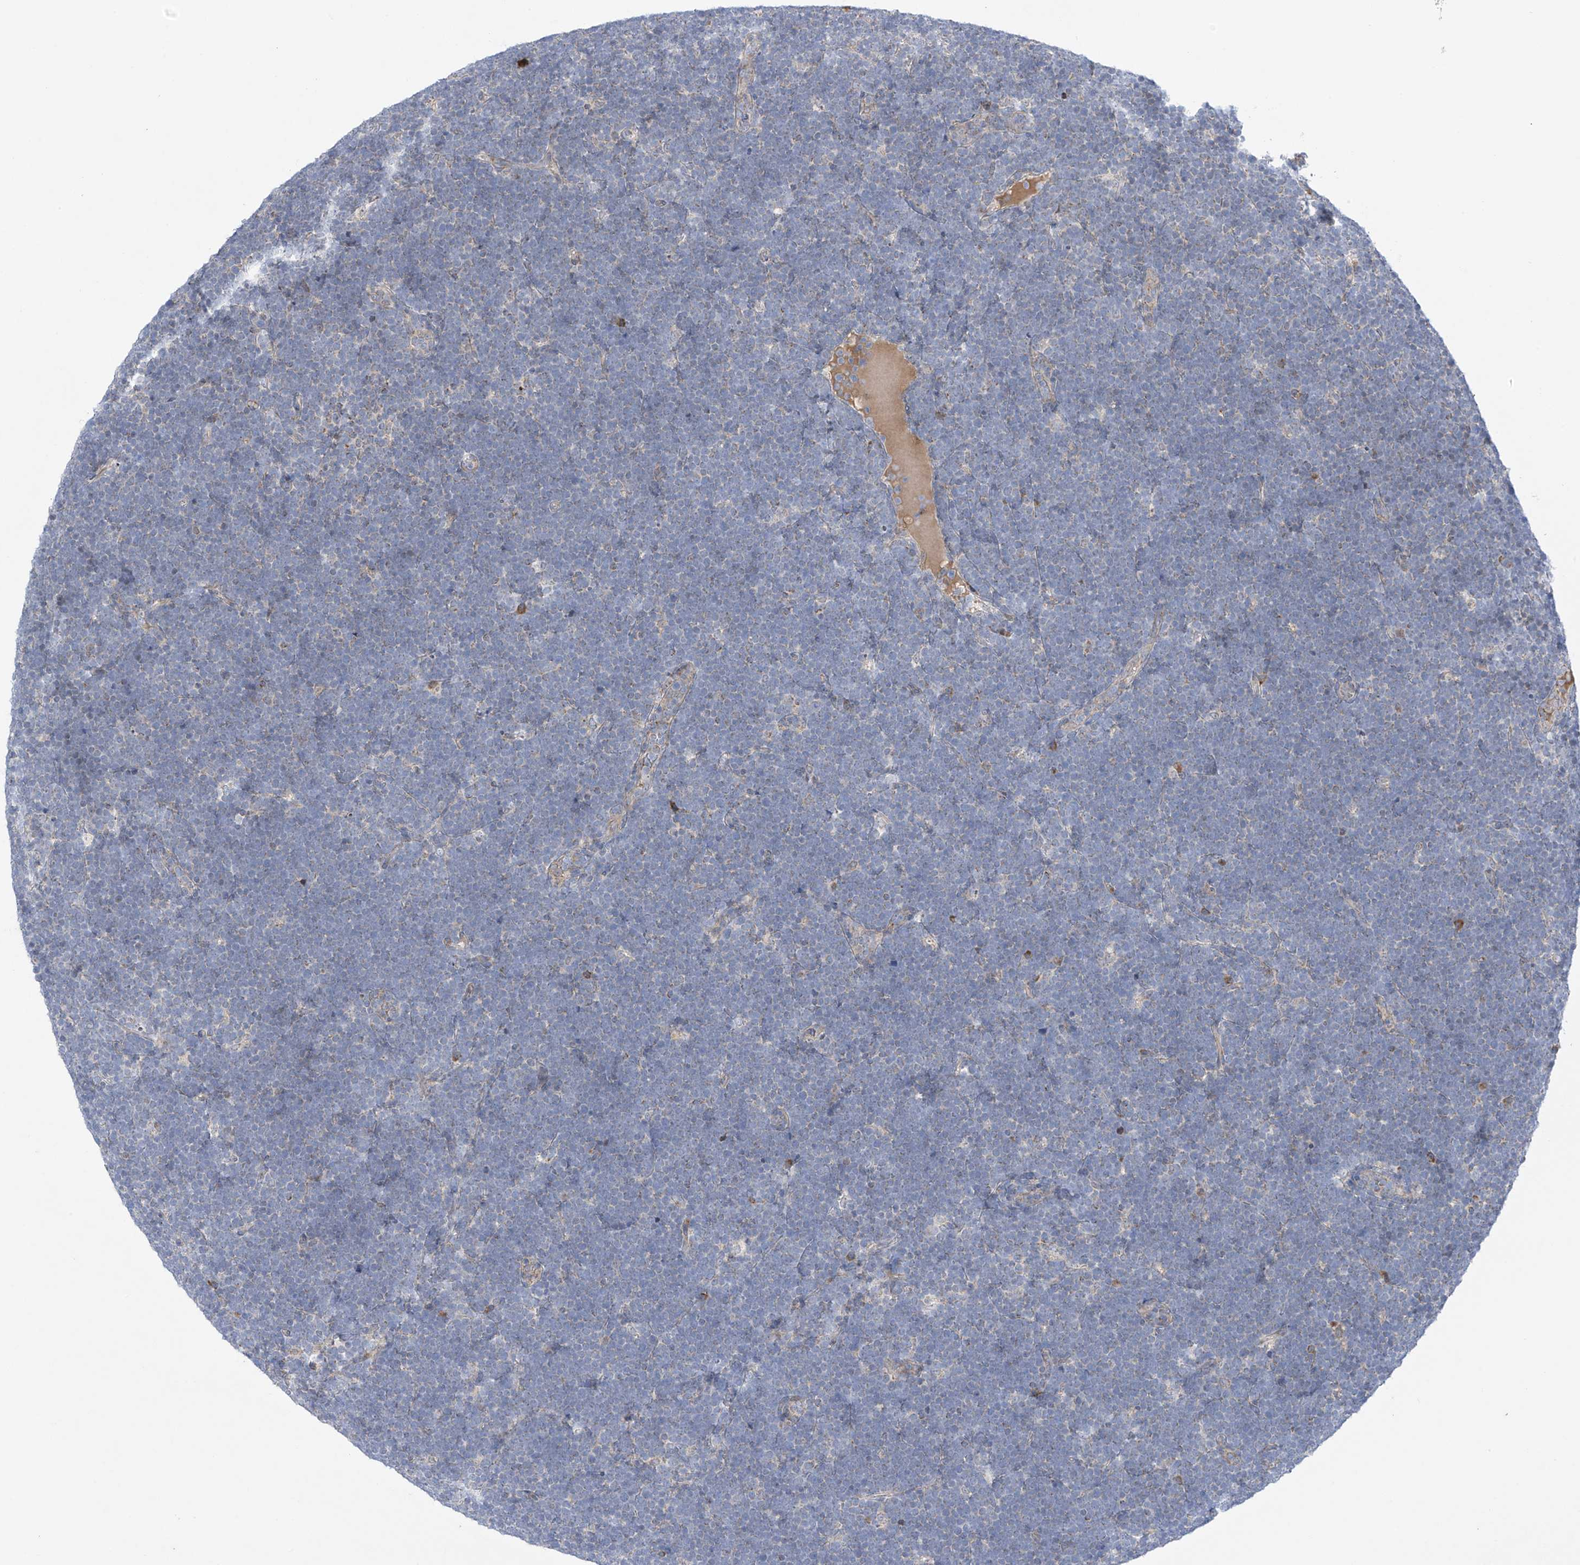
{"staining": {"intensity": "negative", "quantity": "none", "location": "none"}, "tissue": "lymphoma", "cell_type": "Tumor cells", "image_type": "cancer", "snomed": [{"axis": "morphology", "description": "Malignant lymphoma, non-Hodgkin's type, High grade"}, {"axis": "topography", "description": "Lymph node"}], "caption": "IHC micrograph of human malignant lymphoma, non-Hodgkin's type (high-grade) stained for a protein (brown), which displays no staining in tumor cells.", "gene": "METTL18", "patient": {"sex": "male", "age": 13}}